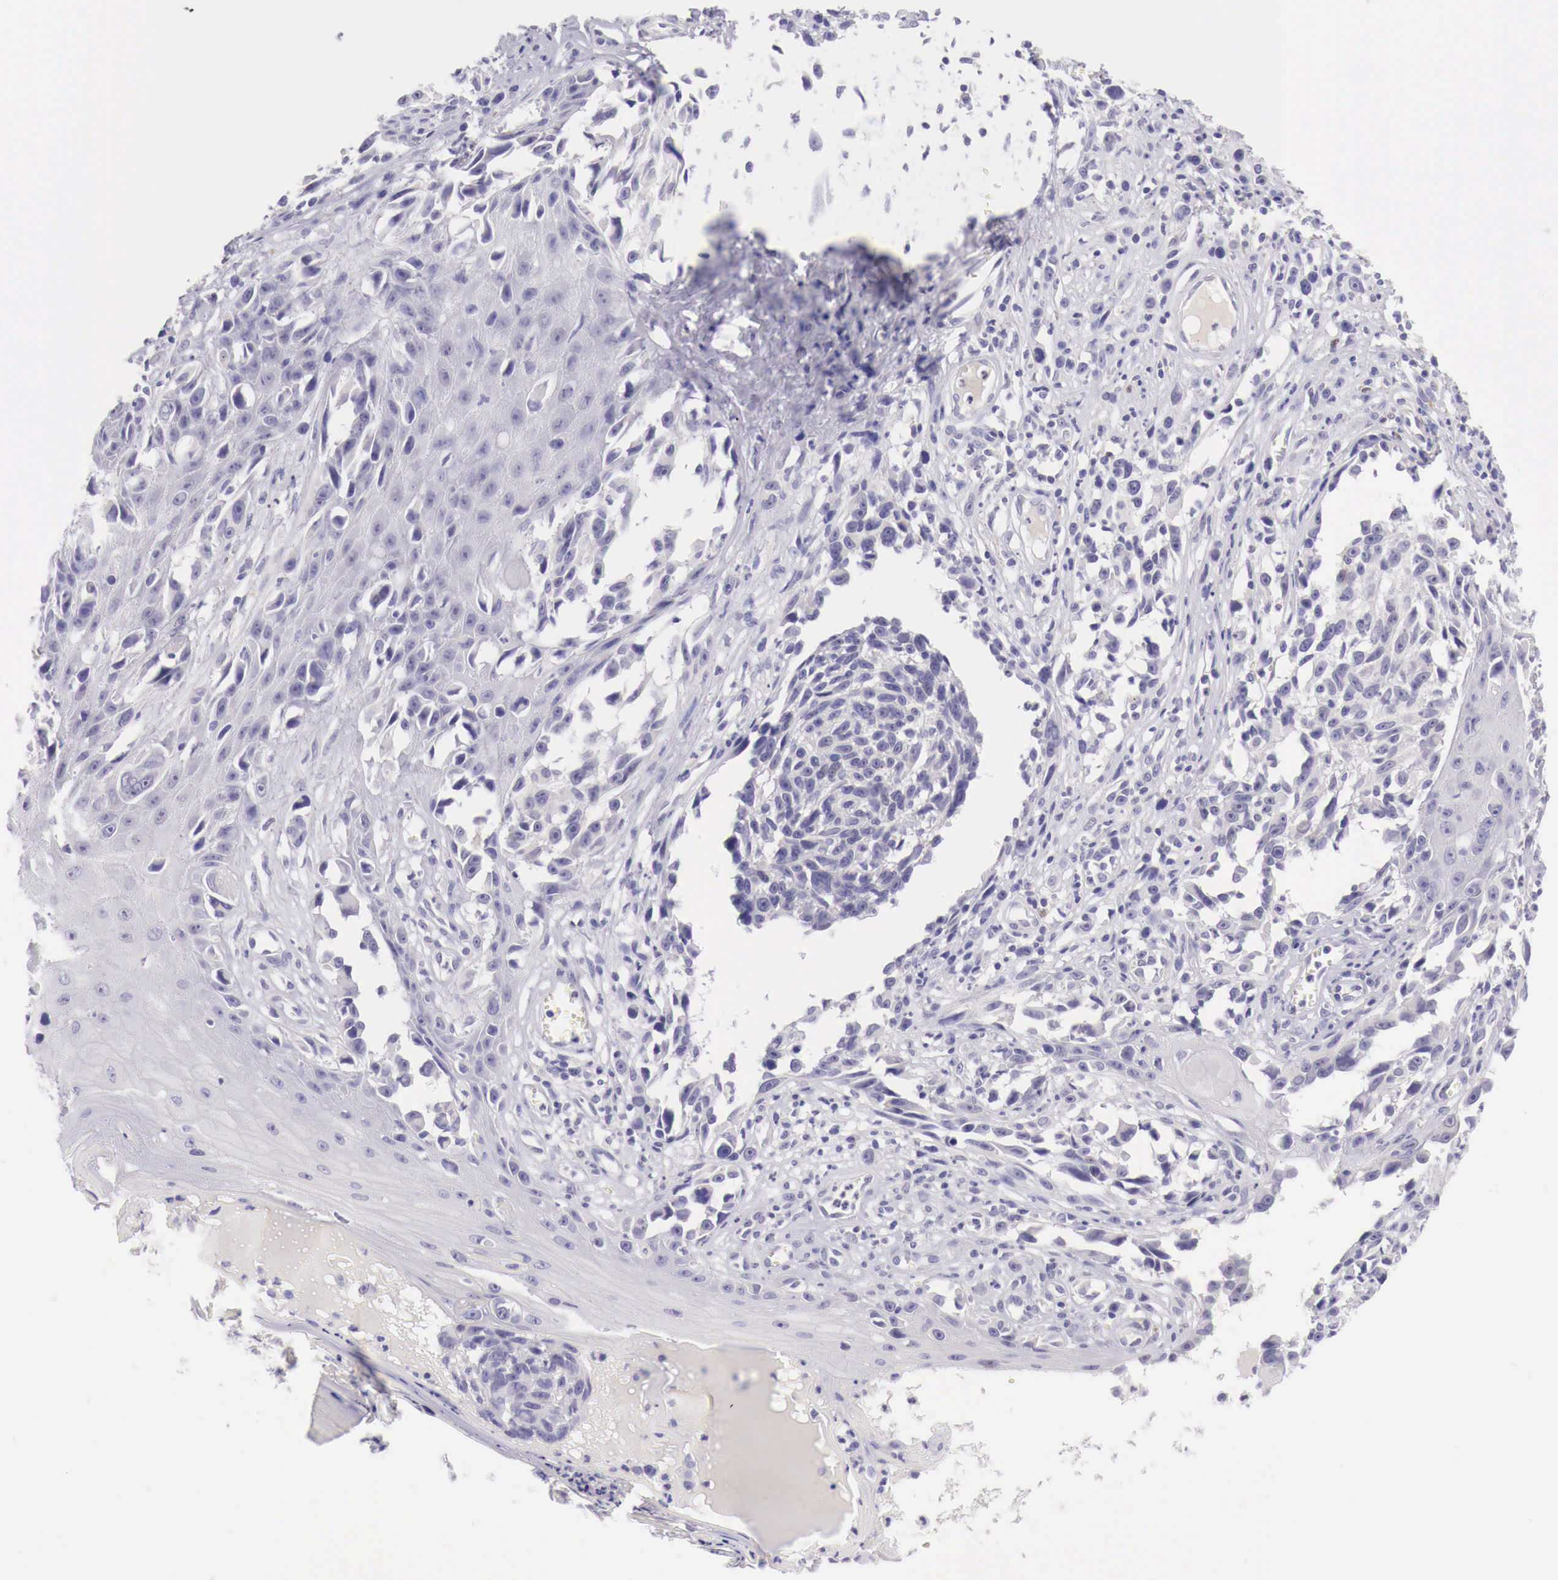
{"staining": {"intensity": "negative", "quantity": "none", "location": "none"}, "tissue": "melanoma", "cell_type": "Tumor cells", "image_type": "cancer", "snomed": [{"axis": "morphology", "description": "Malignant melanoma, NOS"}, {"axis": "topography", "description": "Skin"}], "caption": "This is a histopathology image of immunohistochemistry (IHC) staining of melanoma, which shows no positivity in tumor cells.", "gene": "BCL6", "patient": {"sex": "female", "age": 82}}